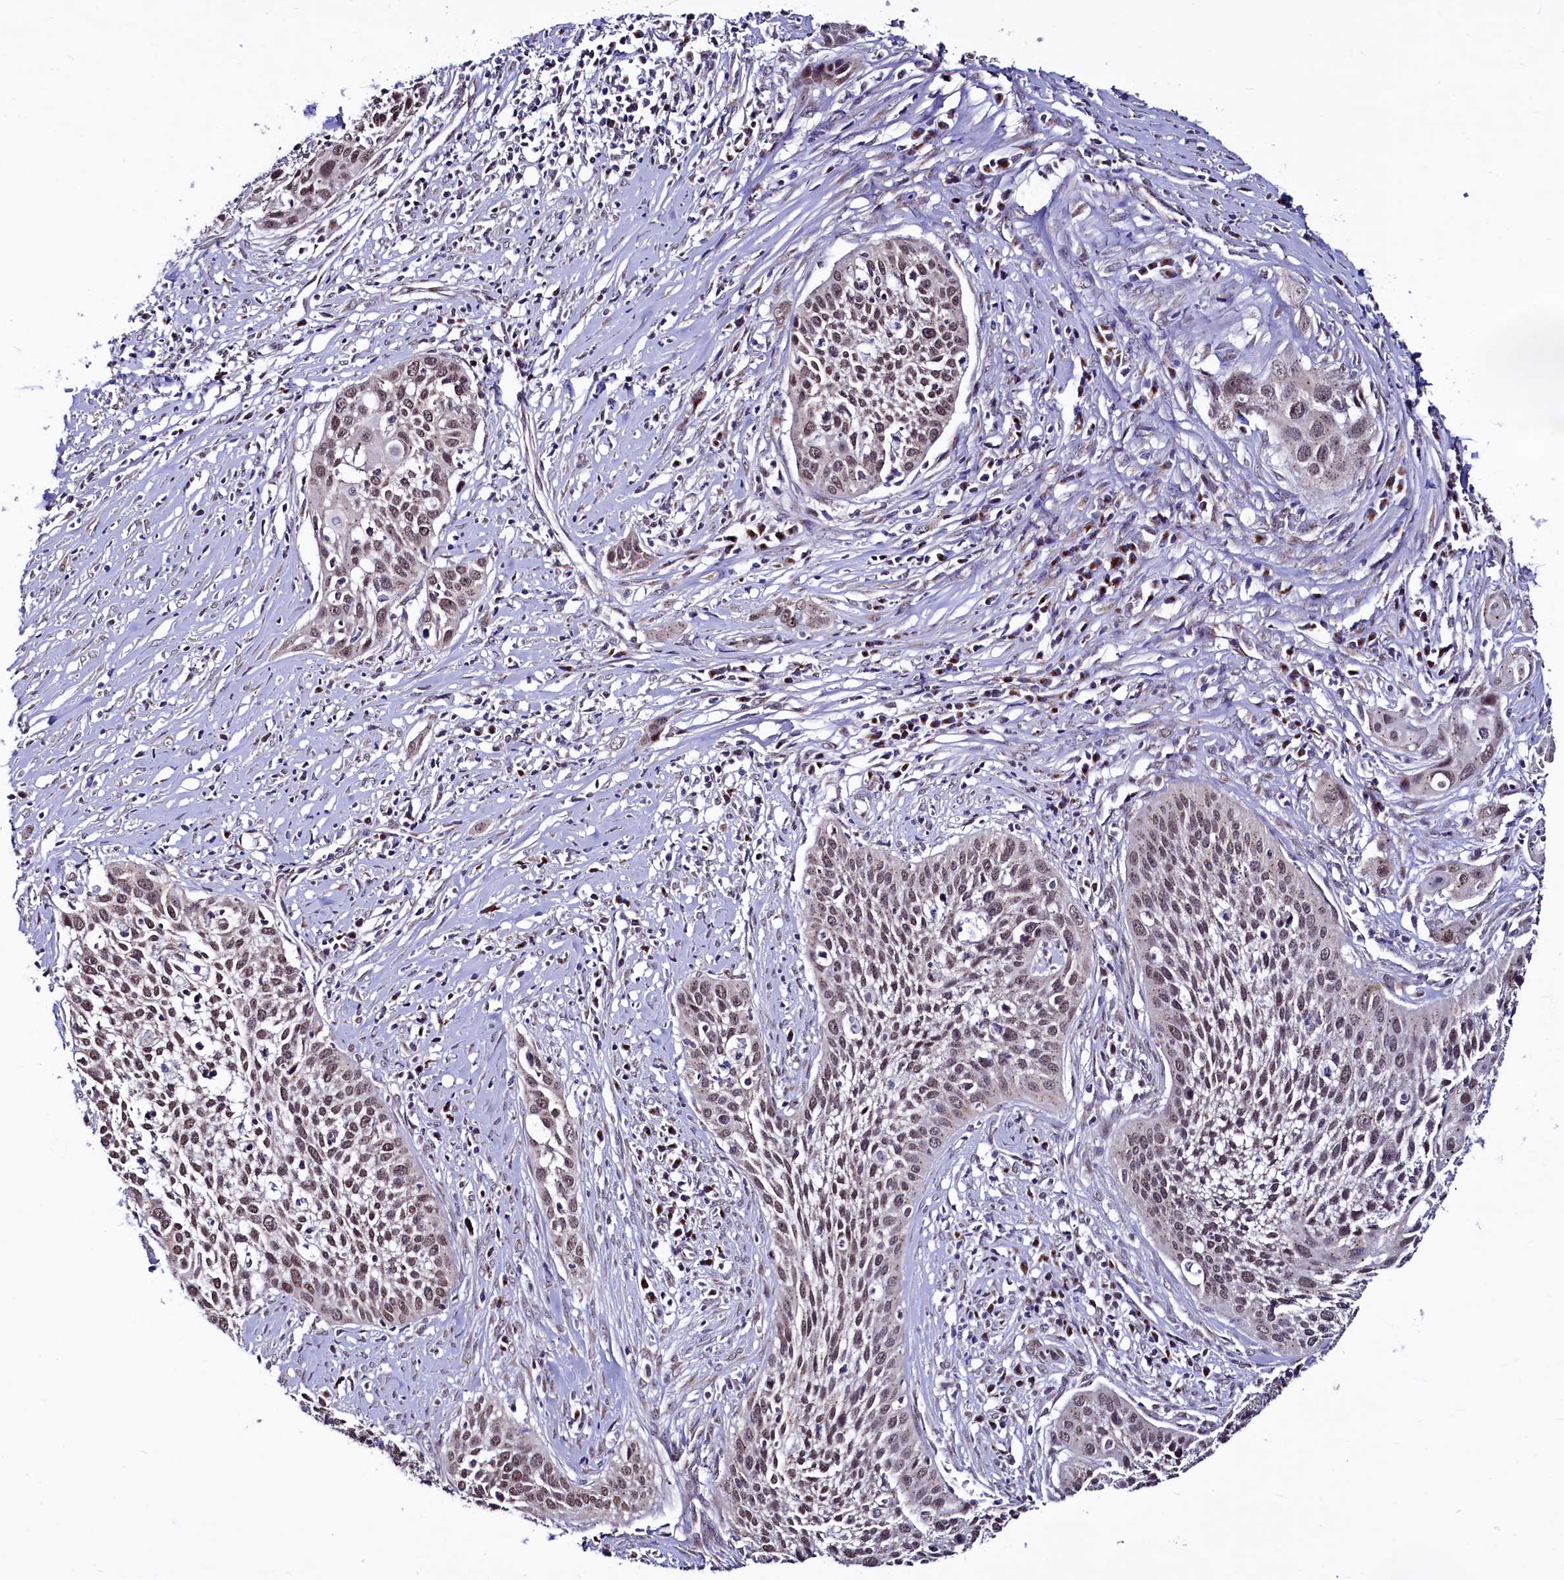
{"staining": {"intensity": "weak", "quantity": ">75%", "location": "nuclear"}, "tissue": "cervical cancer", "cell_type": "Tumor cells", "image_type": "cancer", "snomed": [{"axis": "morphology", "description": "Squamous cell carcinoma, NOS"}, {"axis": "topography", "description": "Cervix"}], "caption": "The histopathology image reveals immunohistochemical staining of cervical squamous cell carcinoma. There is weak nuclear expression is appreciated in approximately >75% of tumor cells.", "gene": "SEC24C", "patient": {"sex": "female", "age": 34}}